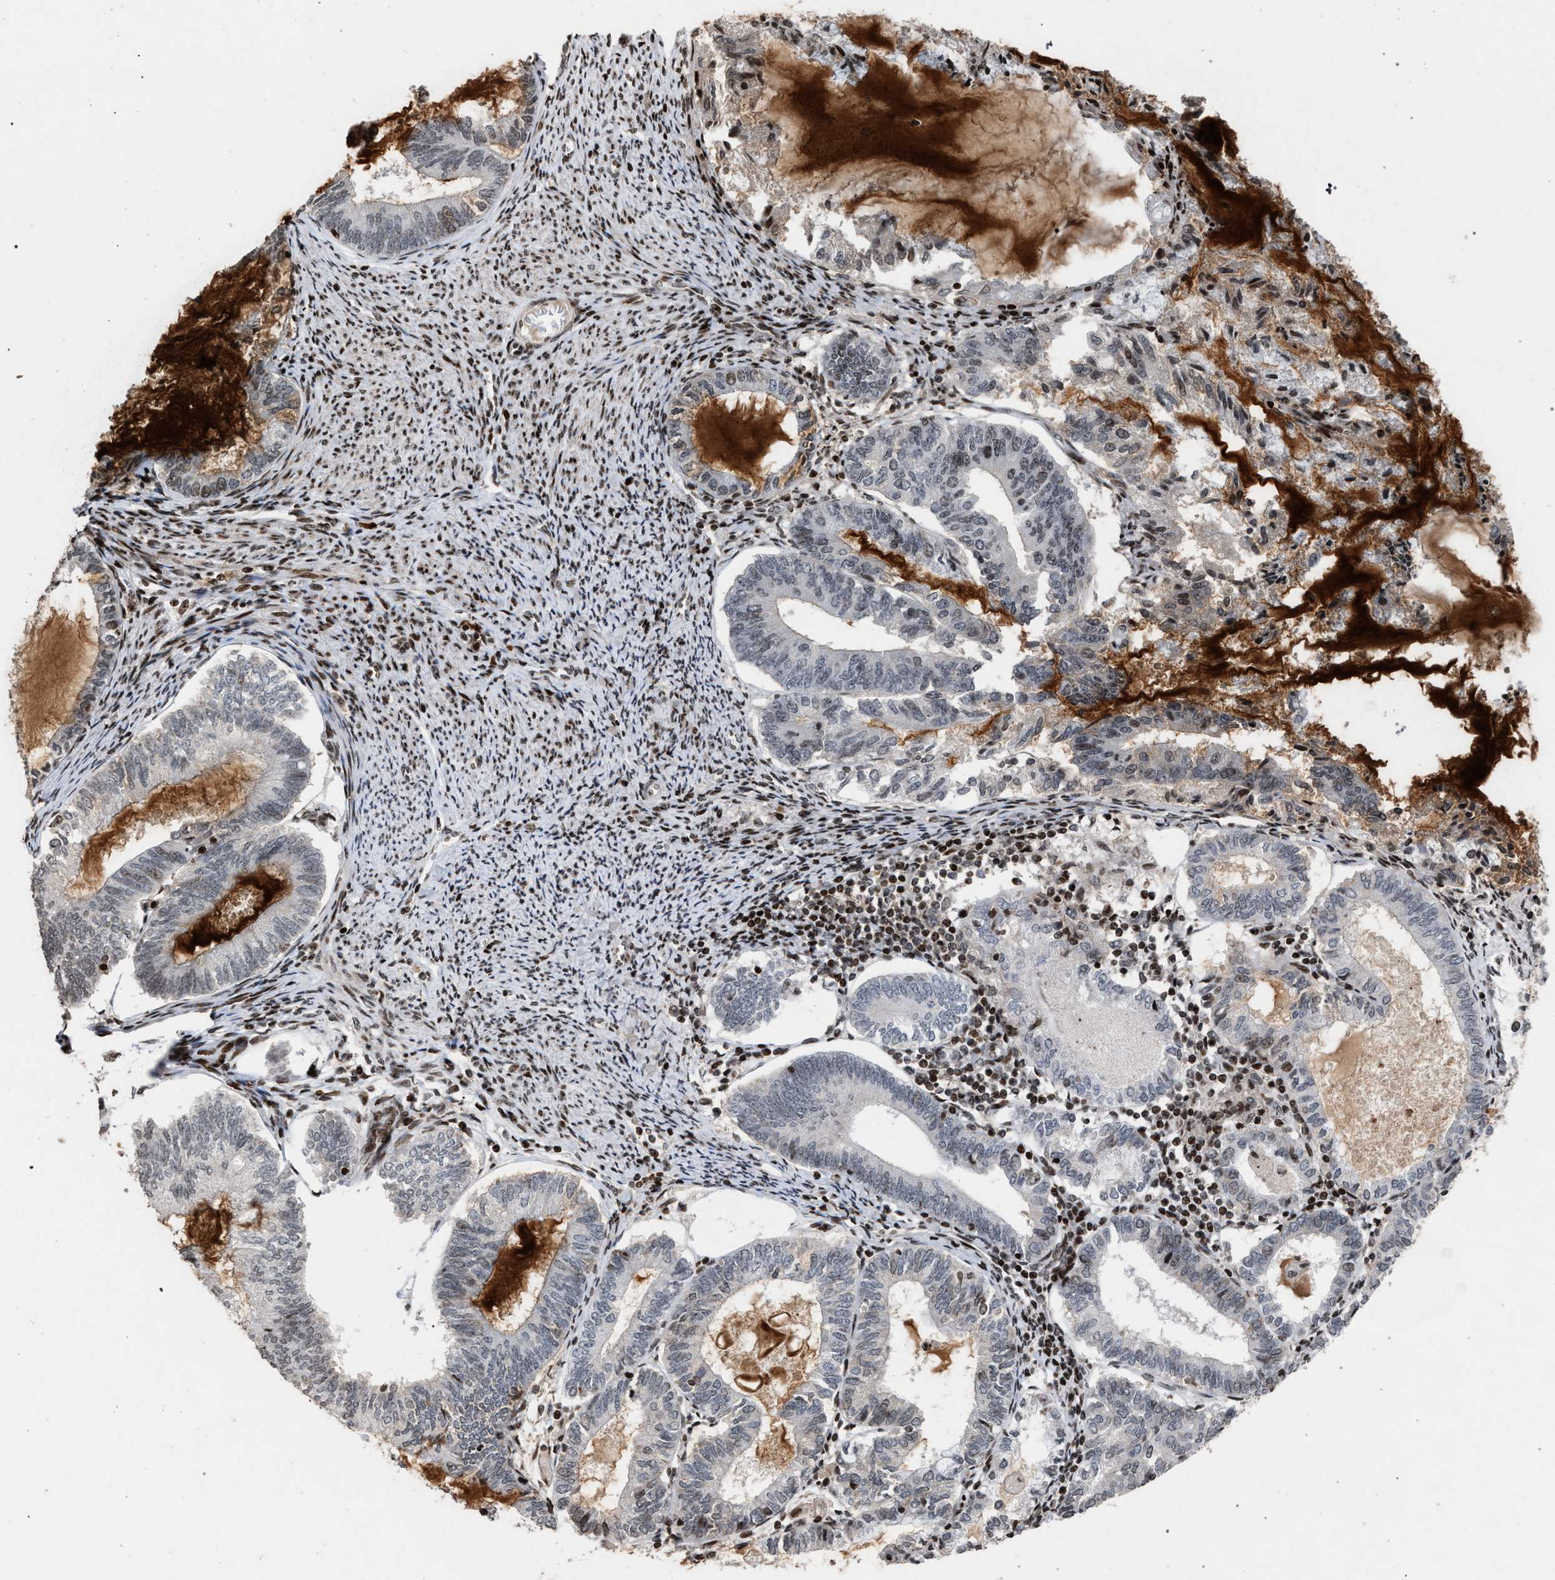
{"staining": {"intensity": "weak", "quantity": "<25%", "location": "nuclear"}, "tissue": "endometrial cancer", "cell_type": "Tumor cells", "image_type": "cancer", "snomed": [{"axis": "morphology", "description": "Adenocarcinoma, NOS"}, {"axis": "topography", "description": "Endometrium"}], "caption": "Endometrial adenocarcinoma was stained to show a protein in brown. There is no significant positivity in tumor cells.", "gene": "FOXD3", "patient": {"sex": "female", "age": 86}}